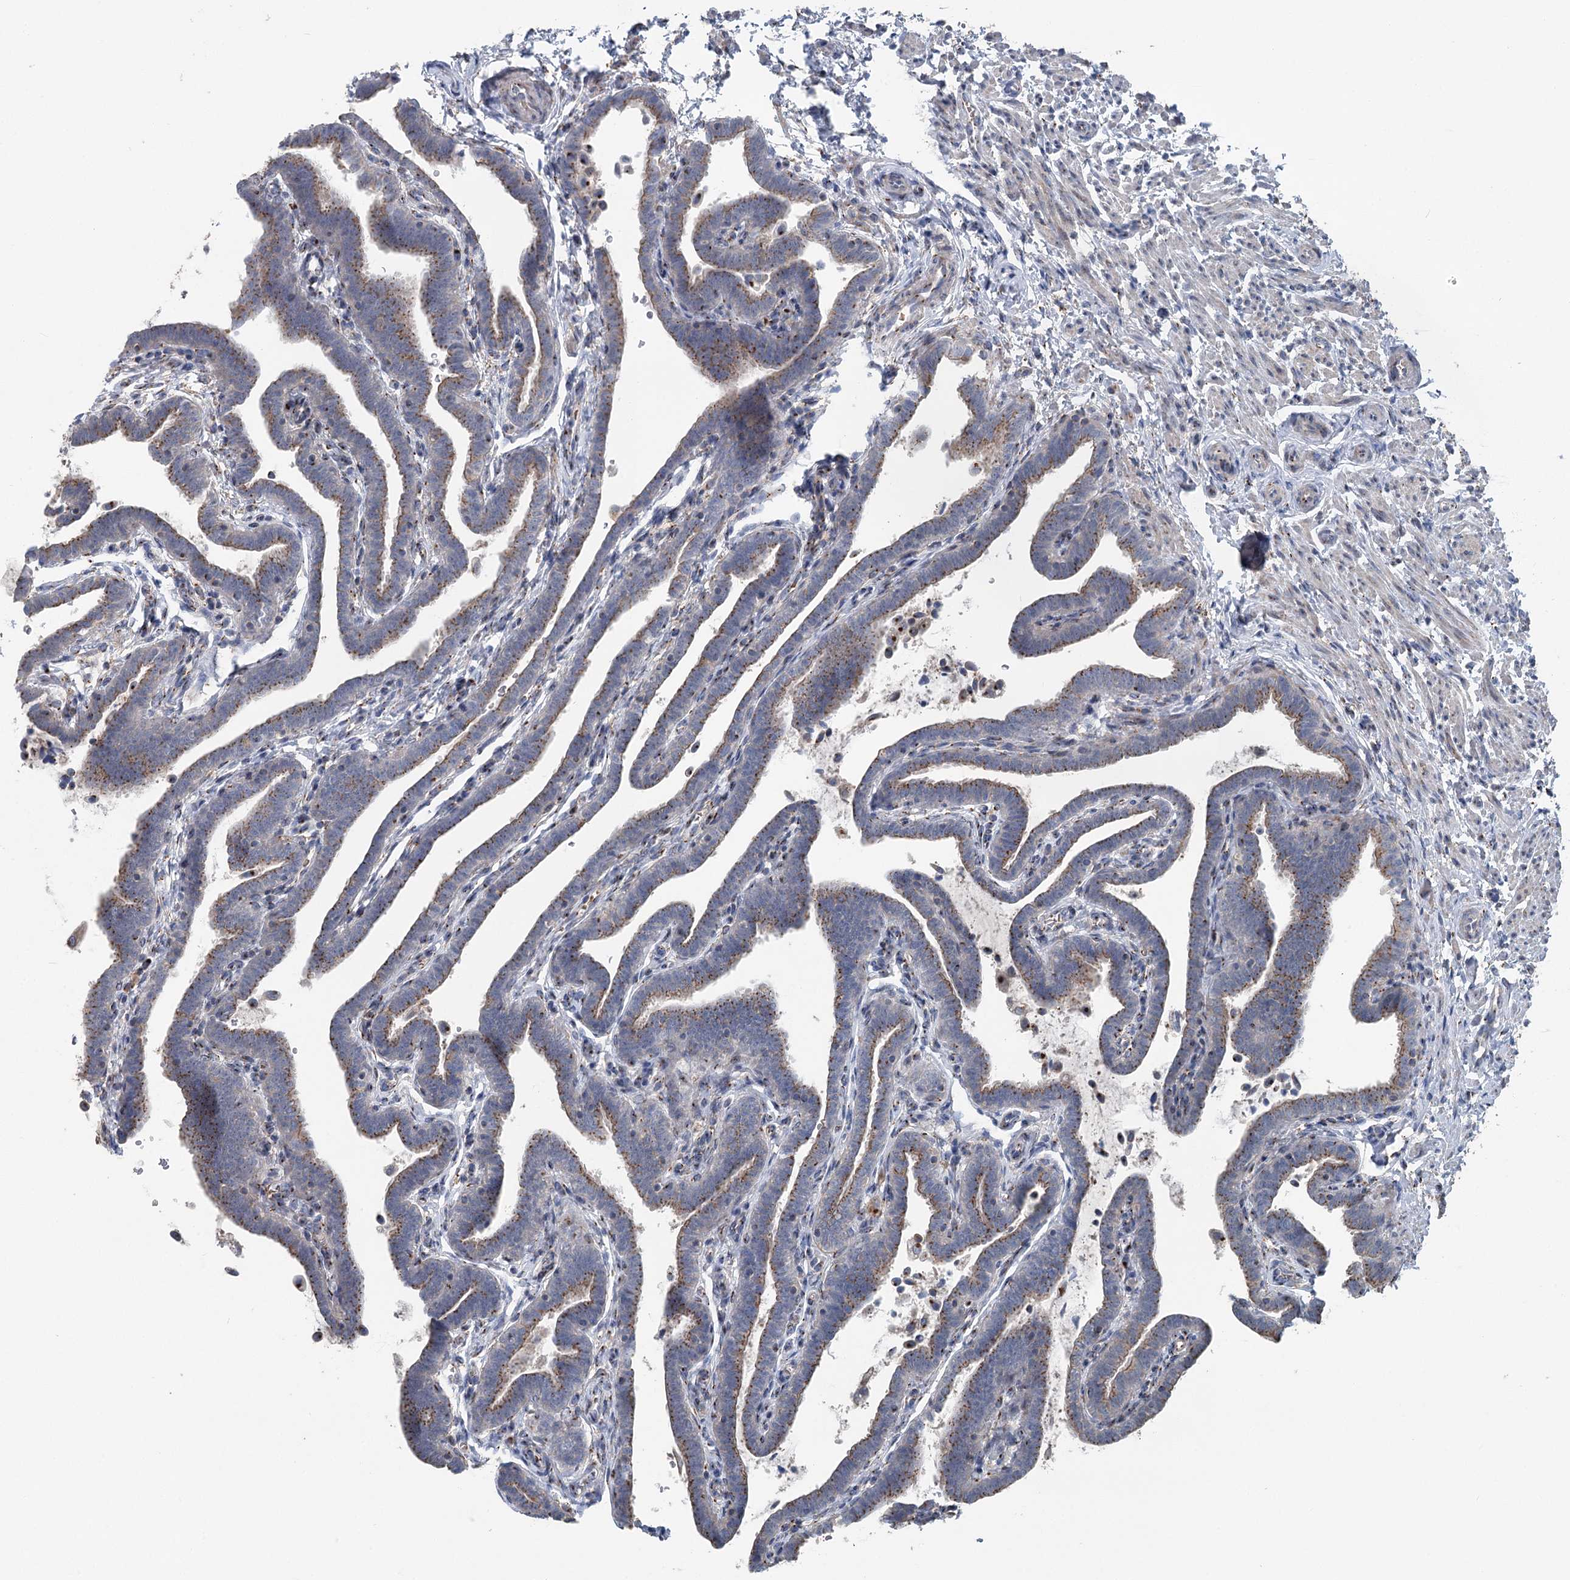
{"staining": {"intensity": "moderate", "quantity": ">75%", "location": "cytoplasmic/membranous"}, "tissue": "fallopian tube", "cell_type": "Glandular cells", "image_type": "normal", "snomed": [{"axis": "morphology", "description": "Normal tissue, NOS"}, {"axis": "topography", "description": "Fallopian tube"}], "caption": "Fallopian tube stained with a brown dye shows moderate cytoplasmic/membranous positive staining in approximately >75% of glandular cells.", "gene": "ITIH5", "patient": {"sex": "female", "age": 36}}